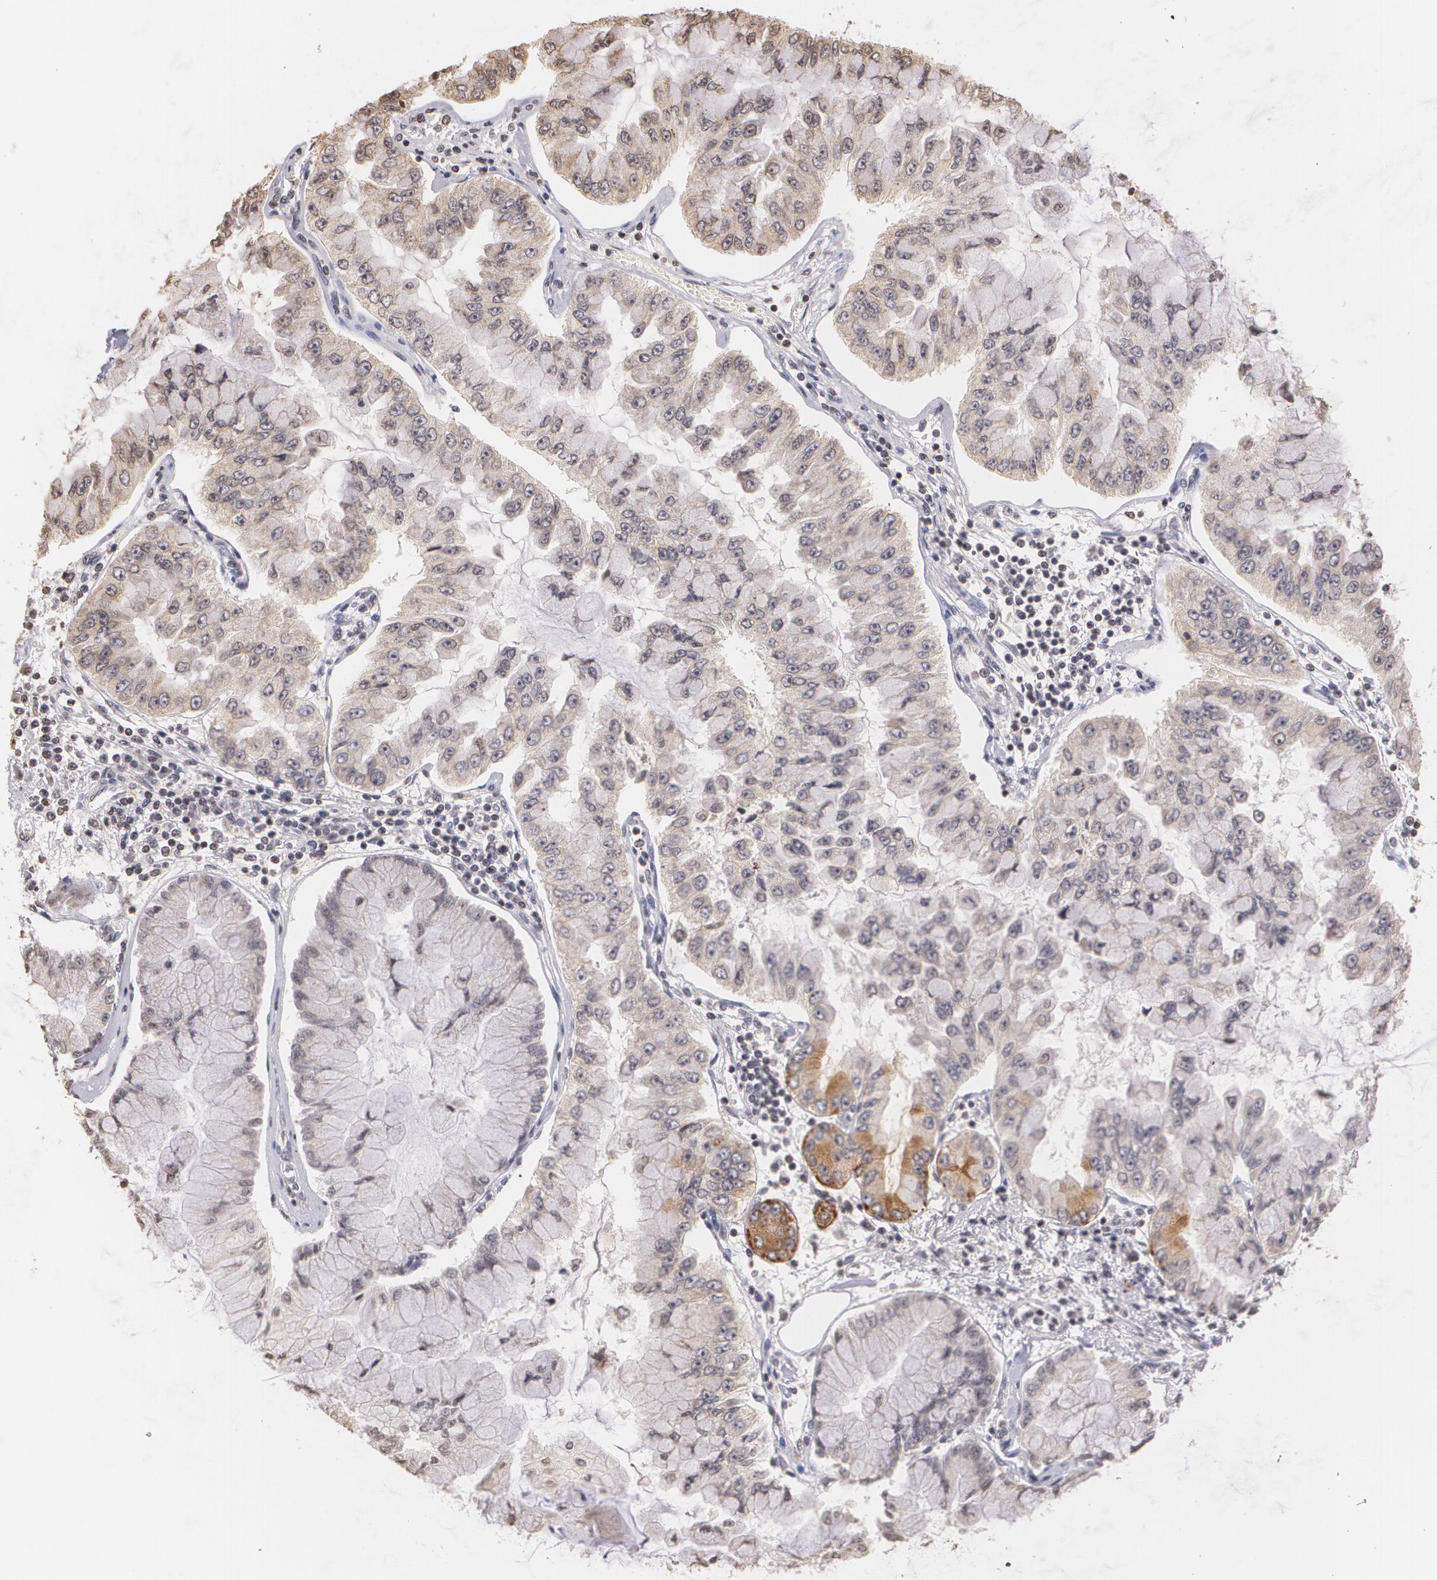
{"staining": {"intensity": "moderate", "quantity": "<25%", "location": "cytoplasmic/membranous"}, "tissue": "liver cancer", "cell_type": "Tumor cells", "image_type": "cancer", "snomed": [{"axis": "morphology", "description": "Cholangiocarcinoma"}, {"axis": "topography", "description": "Liver"}], "caption": "Protein staining of liver cancer tissue exhibits moderate cytoplasmic/membranous expression in approximately <25% of tumor cells.", "gene": "THRB", "patient": {"sex": "female", "age": 79}}